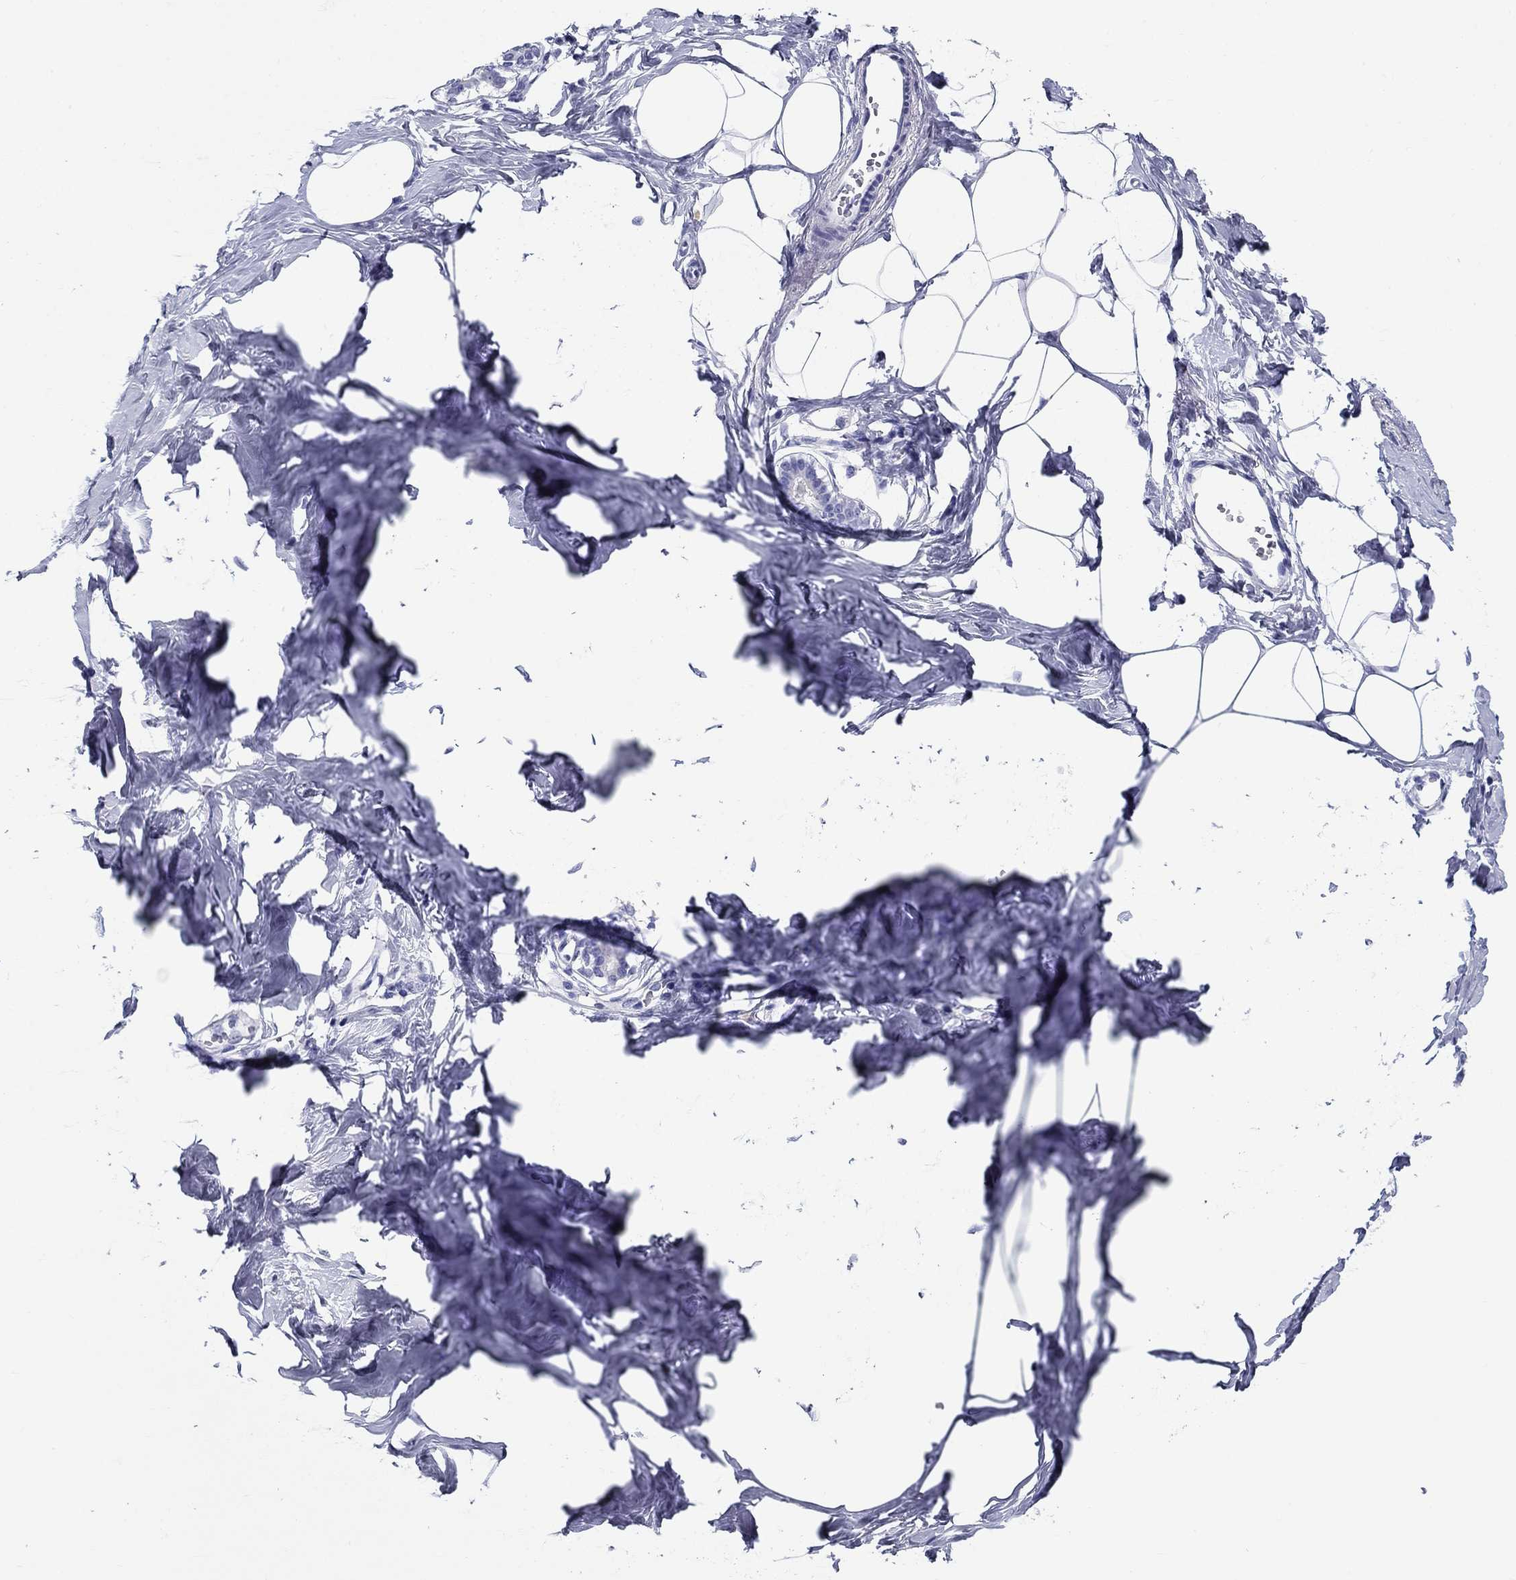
{"staining": {"intensity": "negative", "quantity": "none", "location": "none"}, "tissue": "breast", "cell_type": "Adipocytes", "image_type": "normal", "snomed": [{"axis": "morphology", "description": "Normal tissue, NOS"}, {"axis": "morphology", "description": "Lobular carcinoma, in situ"}, {"axis": "topography", "description": "Breast"}], "caption": "Immunohistochemical staining of unremarkable human breast displays no significant staining in adipocytes.", "gene": "UPB1", "patient": {"sex": "female", "age": 35}}